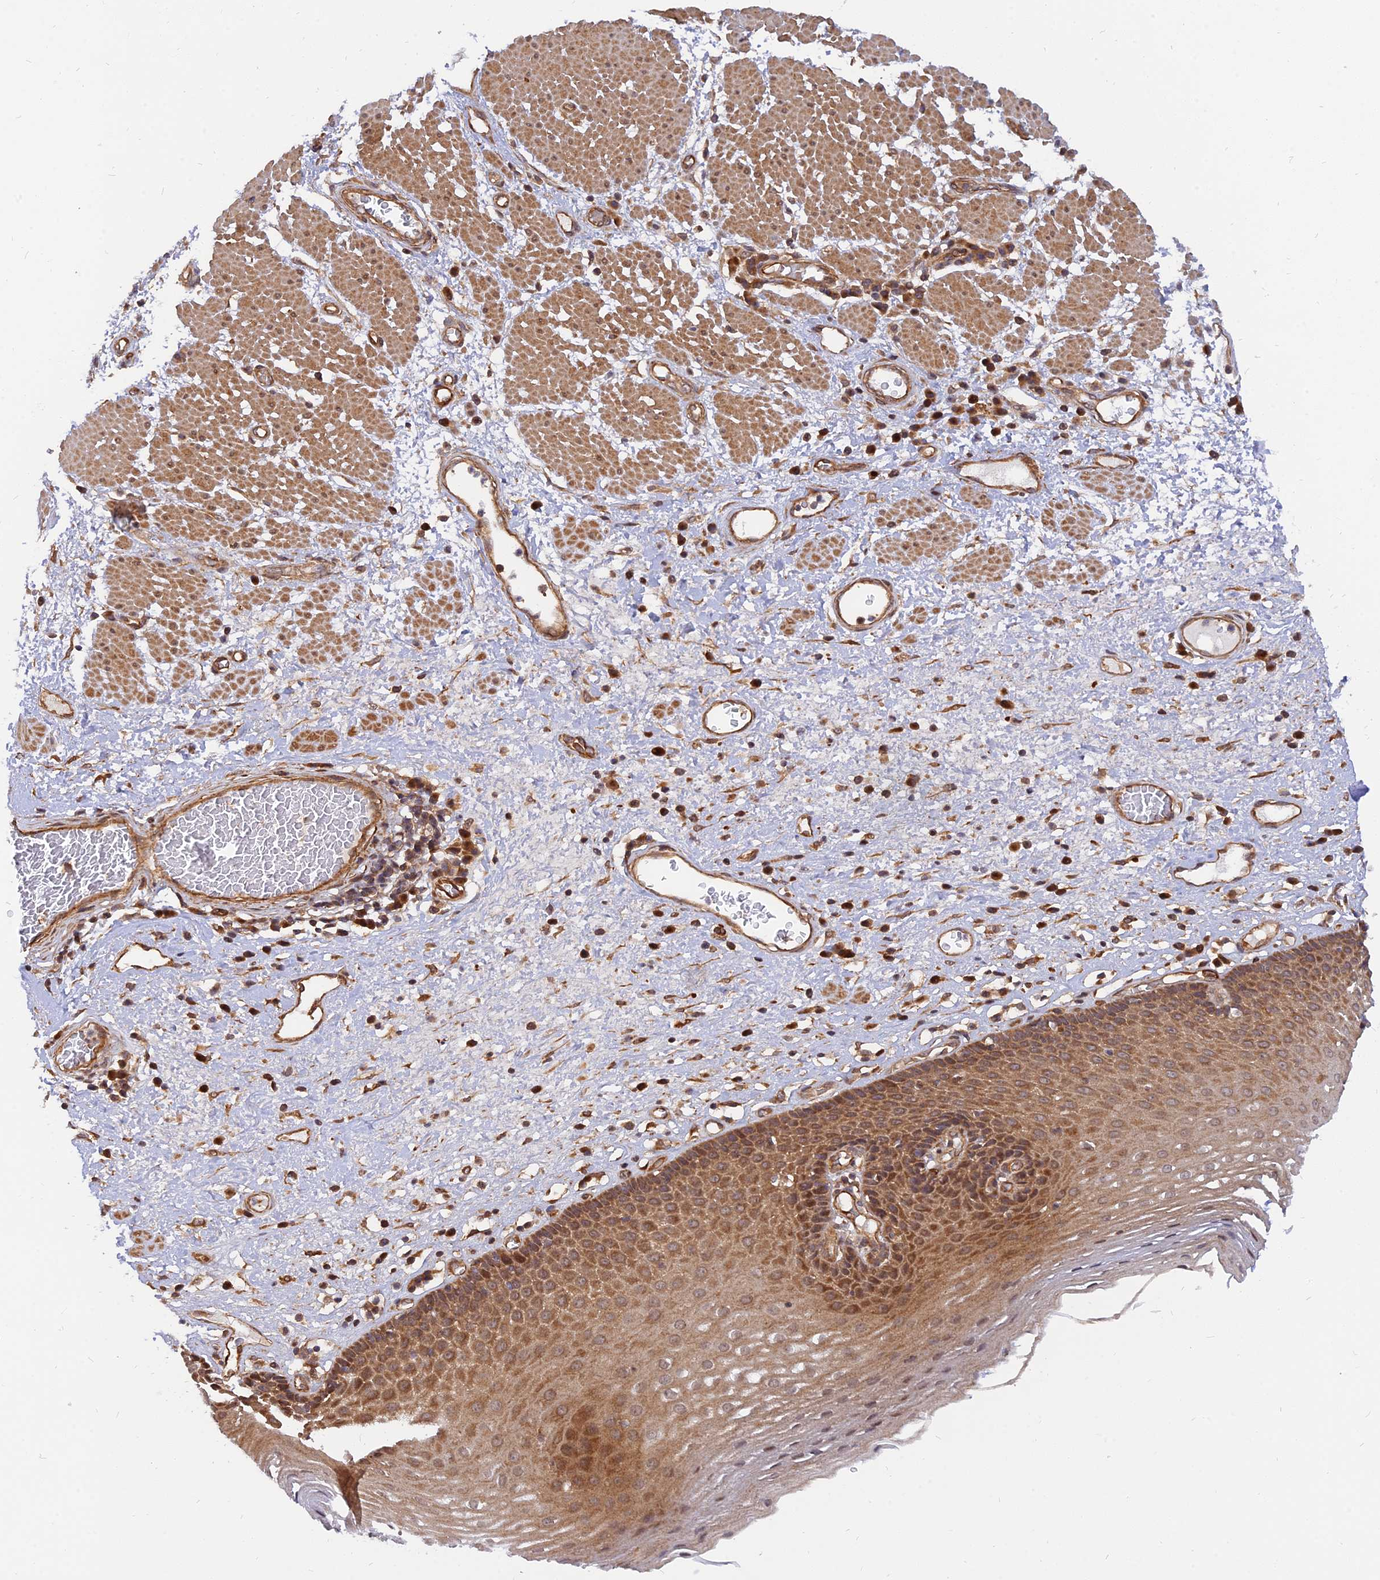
{"staining": {"intensity": "moderate", "quantity": ">75%", "location": "cytoplasmic/membranous"}, "tissue": "esophagus", "cell_type": "Squamous epithelial cells", "image_type": "normal", "snomed": [{"axis": "morphology", "description": "Normal tissue, NOS"}, {"axis": "morphology", "description": "Adenocarcinoma, NOS"}, {"axis": "topography", "description": "Esophagus"}], "caption": "Approximately >75% of squamous epithelial cells in benign esophagus display moderate cytoplasmic/membranous protein expression as visualized by brown immunohistochemical staining.", "gene": "WDR41", "patient": {"sex": "male", "age": 62}}